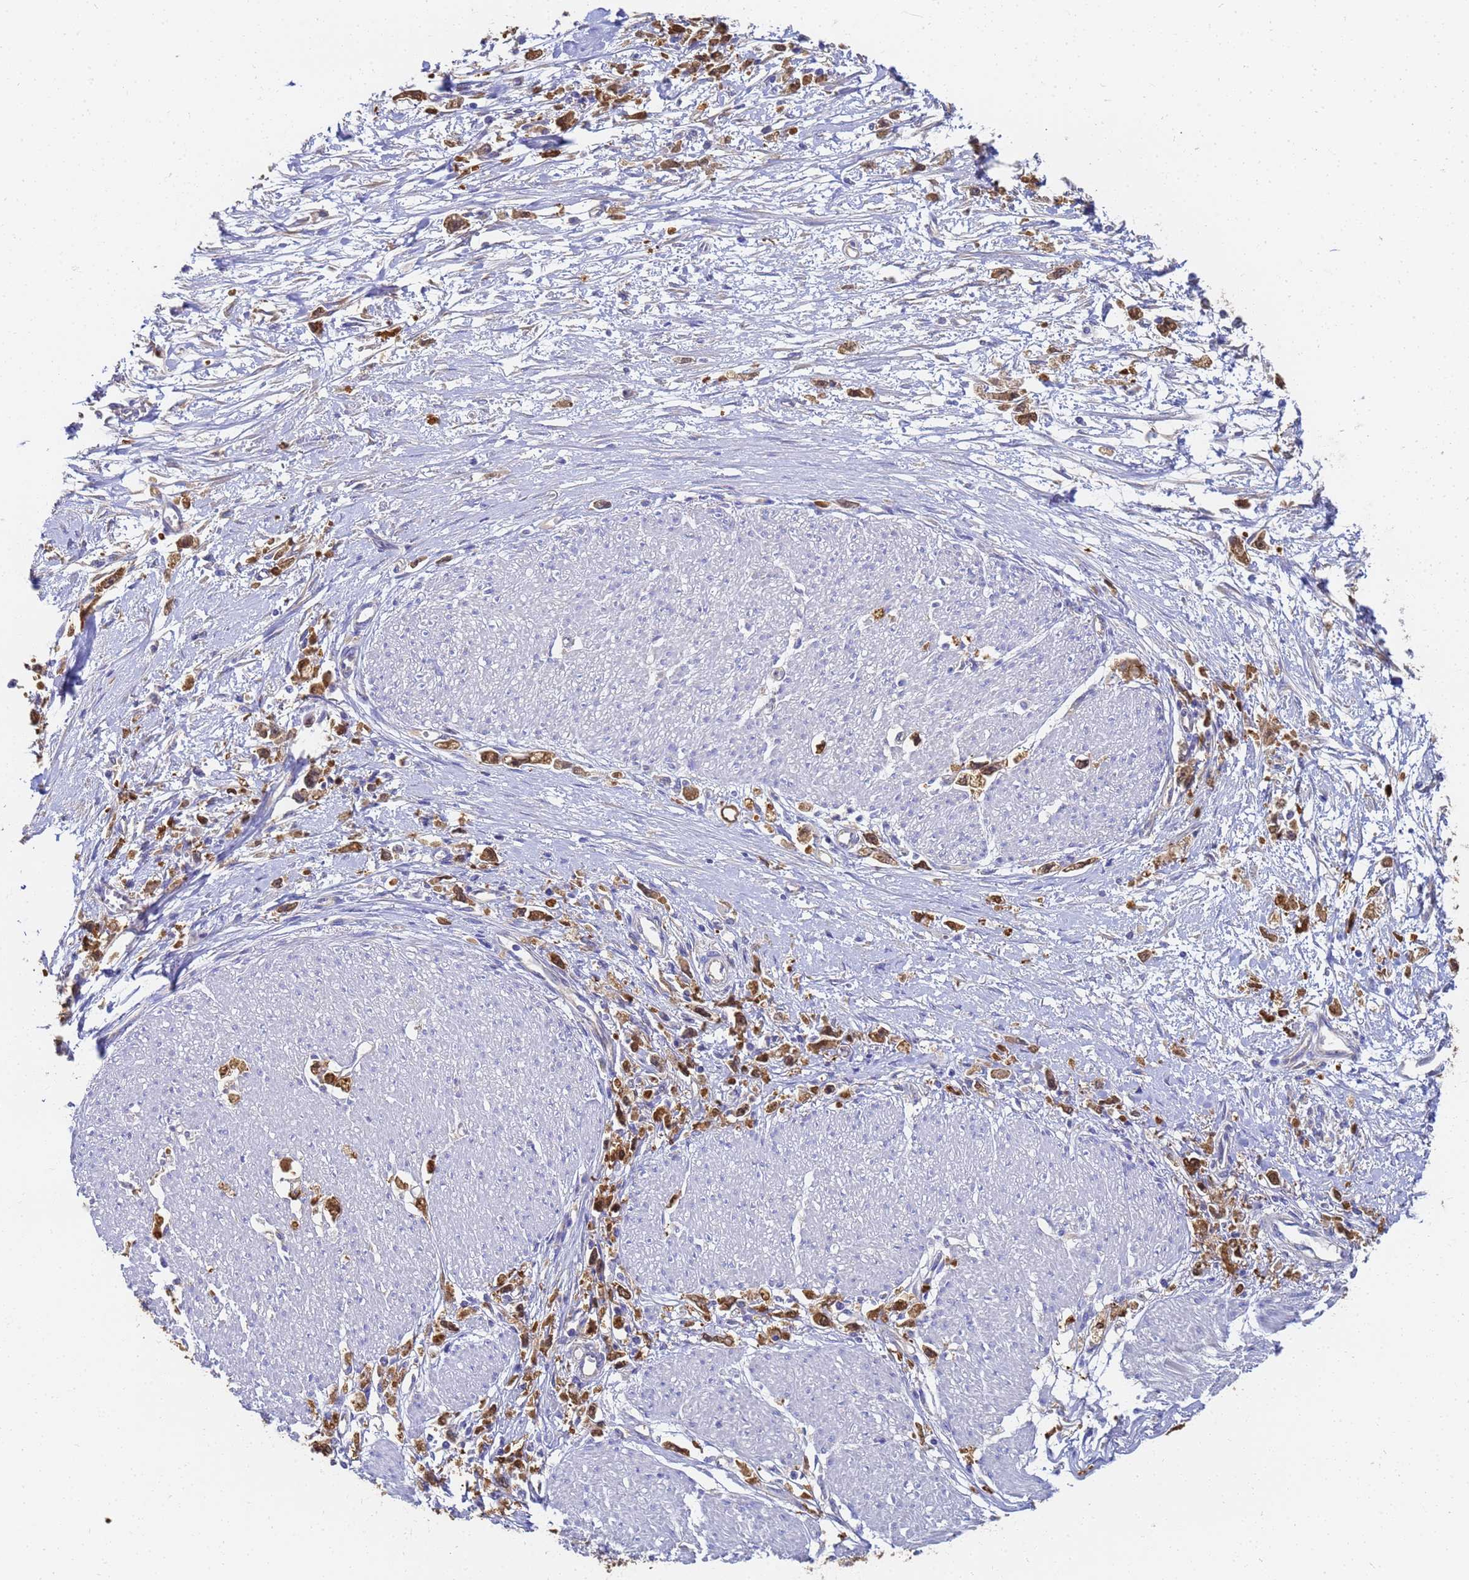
{"staining": {"intensity": "moderate", "quantity": ">75%", "location": "cytoplasmic/membranous"}, "tissue": "stomach cancer", "cell_type": "Tumor cells", "image_type": "cancer", "snomed": [{"axis": "morphology", "description": "Adenocarcinoma, NOS"}, {"axis": "topography", "description": "Stomach"}], "caption": "Immunohistochemical staining of human stomach adenocarcinoma displays medium levels of moderate cytoplasmic/membranous protein positivity in approximately >75% of tumor cells.", "gene": "NME1-NME2", "patient": {"sex": "female", "age": 59}}